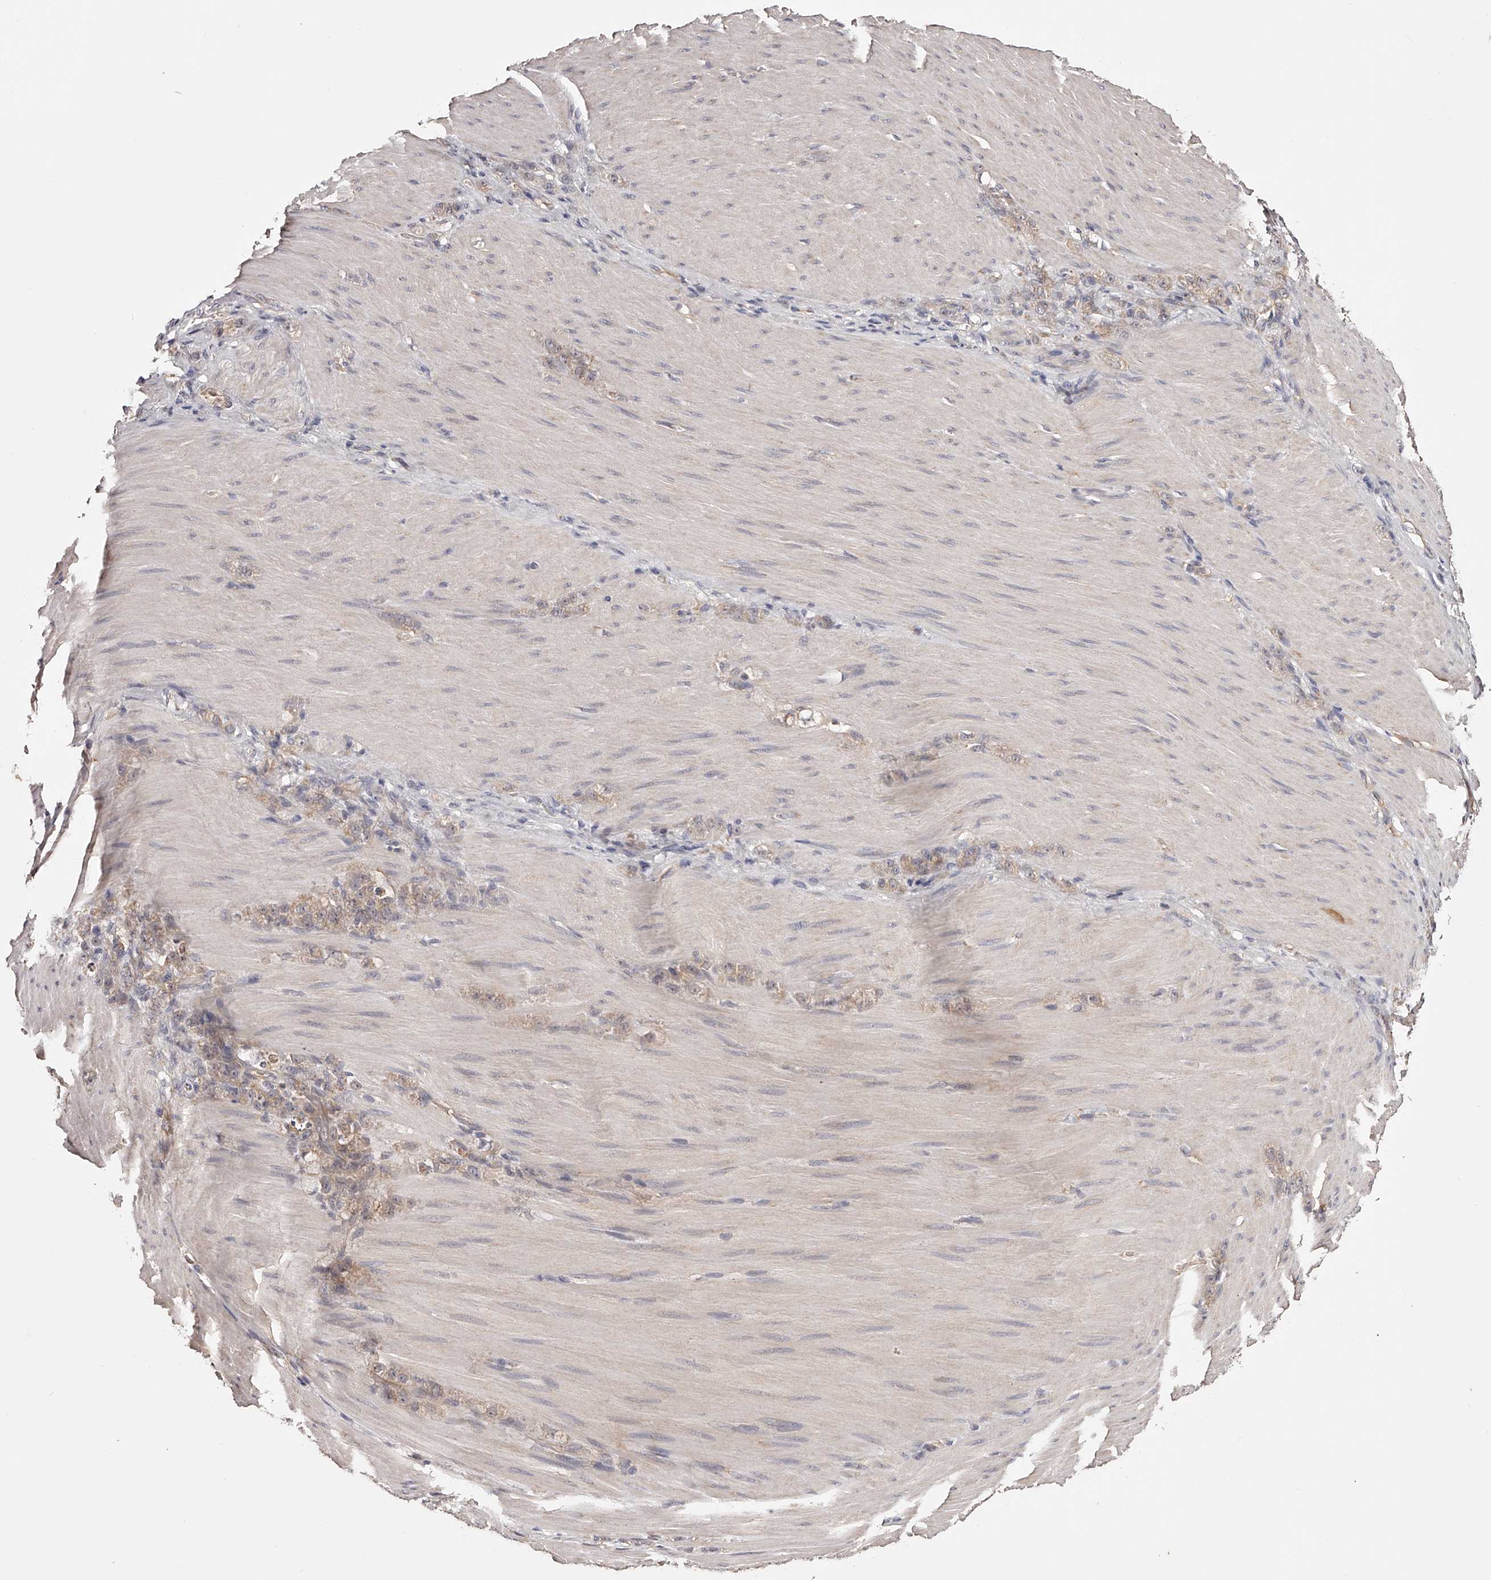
{"staining": {"intensity": "weak", "quantity": "25%-75%", "location": "cytoplasmic/membranous"}, "tissue": "stomach cancer", "cell_type": "Tumor cells", "image_type": "cancer", "snomed": [{"axis": "morphology", "description": "Normal tissue, NOS"}, {"axis": "morphology", "description": "Adenocarcinoma, NOS"}, {"axis": "topography", "description": "Stomach"}], "caption": "This image displays immunohistochemistry (IHC) staining of human stomach adenocarcinoma, with low weak cytoplasmic/membranous staining in approximately 25%-75% of tumor cells.", "gene": "USP21", "patient": {"sex": "male", "age": 82}}